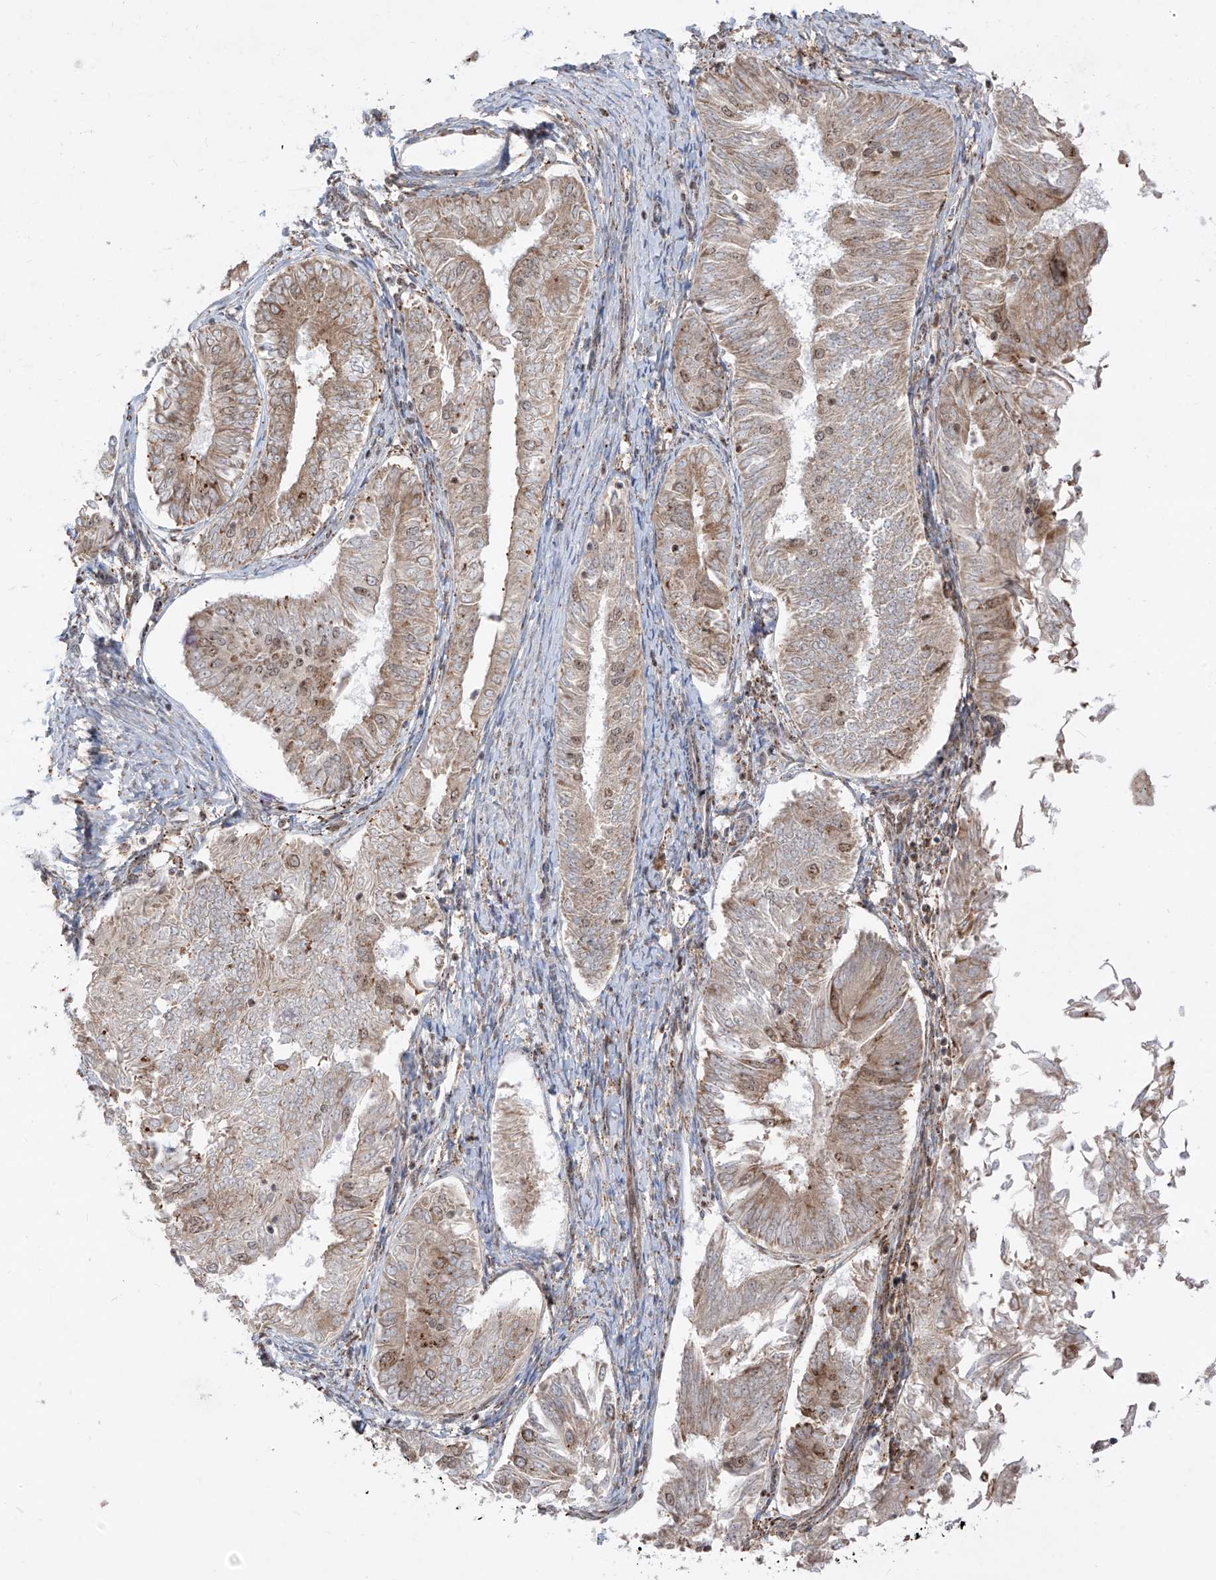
{"staining": {"intensity": "weak", "quantity": "25%-75%", "location": "cytoplasmic/membranous,nuclear"}, "tissue": "endometrial cancer", "cell_type": "Tumor cells", "image_type": "cancer", "snomed": [{"axis": "morphology", "description": "Adenocarcinoma, NOS"}, {"axis": "topography", "description": "Endometrium"}], "caption": "A histopathology image of adenocarcinoma (endometrial) stained for a protein exhibits weak cytoplasmic/membranous and nuclear brown staining in tumor cells.", "gene": "ZBTB8A", "patient": {"sex": "female", "age": 58}}